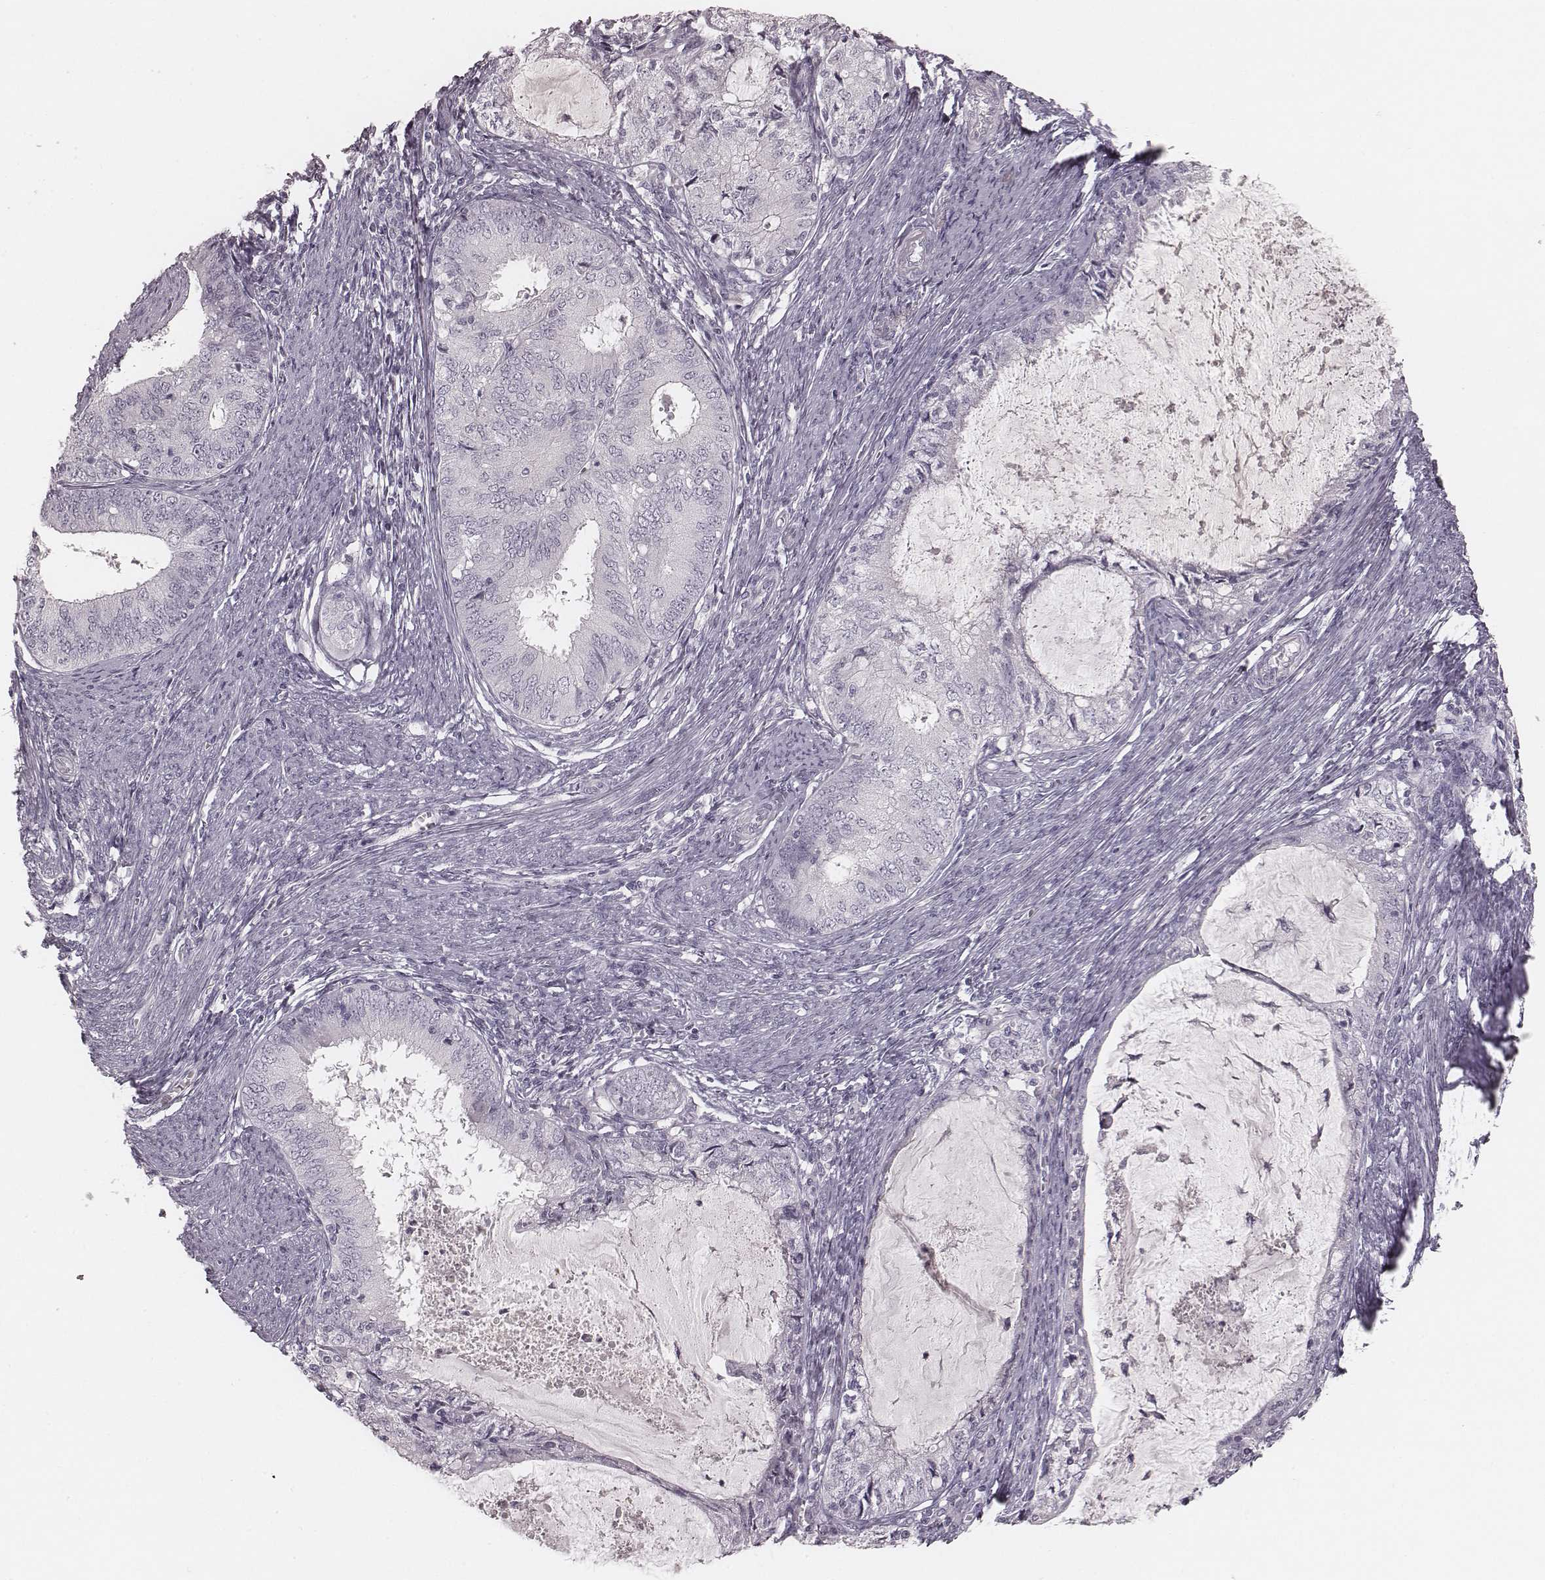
{"staining": {"intensity": "negative", "quantity": "none", "location": "none"}, "tissue": "endometrial cancer", "cell_type": "Tumor cells", "image_type": "cancer", "snomed": [{"axis": "morphology", "description": "Adenocarcinoma, NOS"}, {"axis": "topography", "description": "Endometrium"}], "caption": "A micrograph of endometrial cancer stained for a protein exhibits no brown staining in tumor cells.", "gene": "SMIM24", "patient": {"sex": "female", "age": 57}}